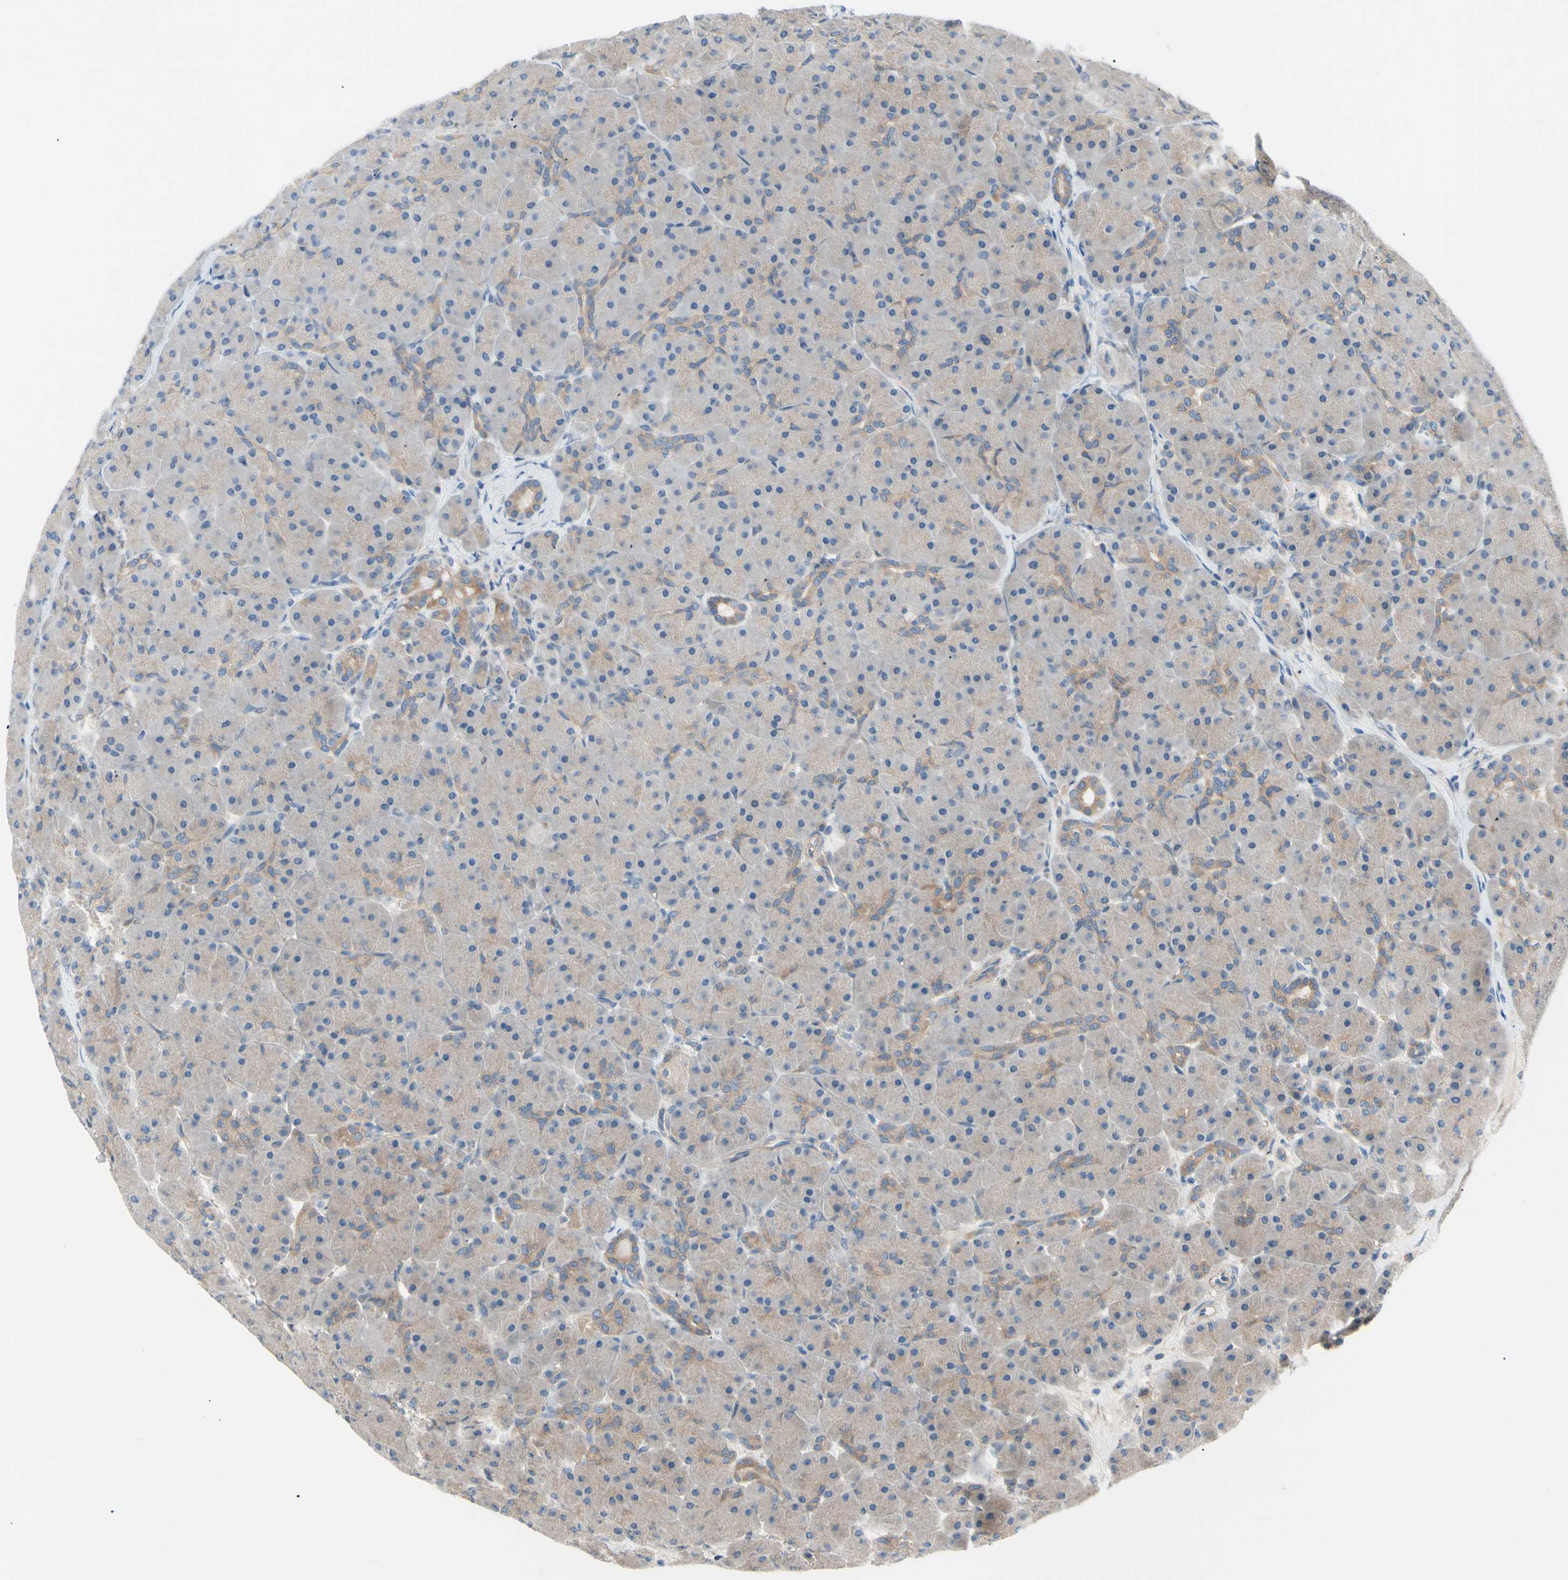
{"staining": {"intensity": "weak", "quantity": ">75%", "location": "cytoplasmic/membranous"}, "tissue": "pancreas", "cell_type": "Exocrine glandular cells", "image_type": "normal", "snomed": [{"axis": "morphology", "description": "Normal tissue, NOS"}, {"axis": "topography", "description": "Pancreas"}], "caption": "Pancreas was stained to show a protein in brown. There is low levels of weak cytoplasmic/membranous expression in about >75% of exocrine glandular cells. The staining was performed using DAB to visualize the protein expression in brown, while the nuclei were stained in blue with hematoxylin (Magnification: 20x).", "gene": "DYNLRB1", "patient": {"sex": "male", "age": 66}}